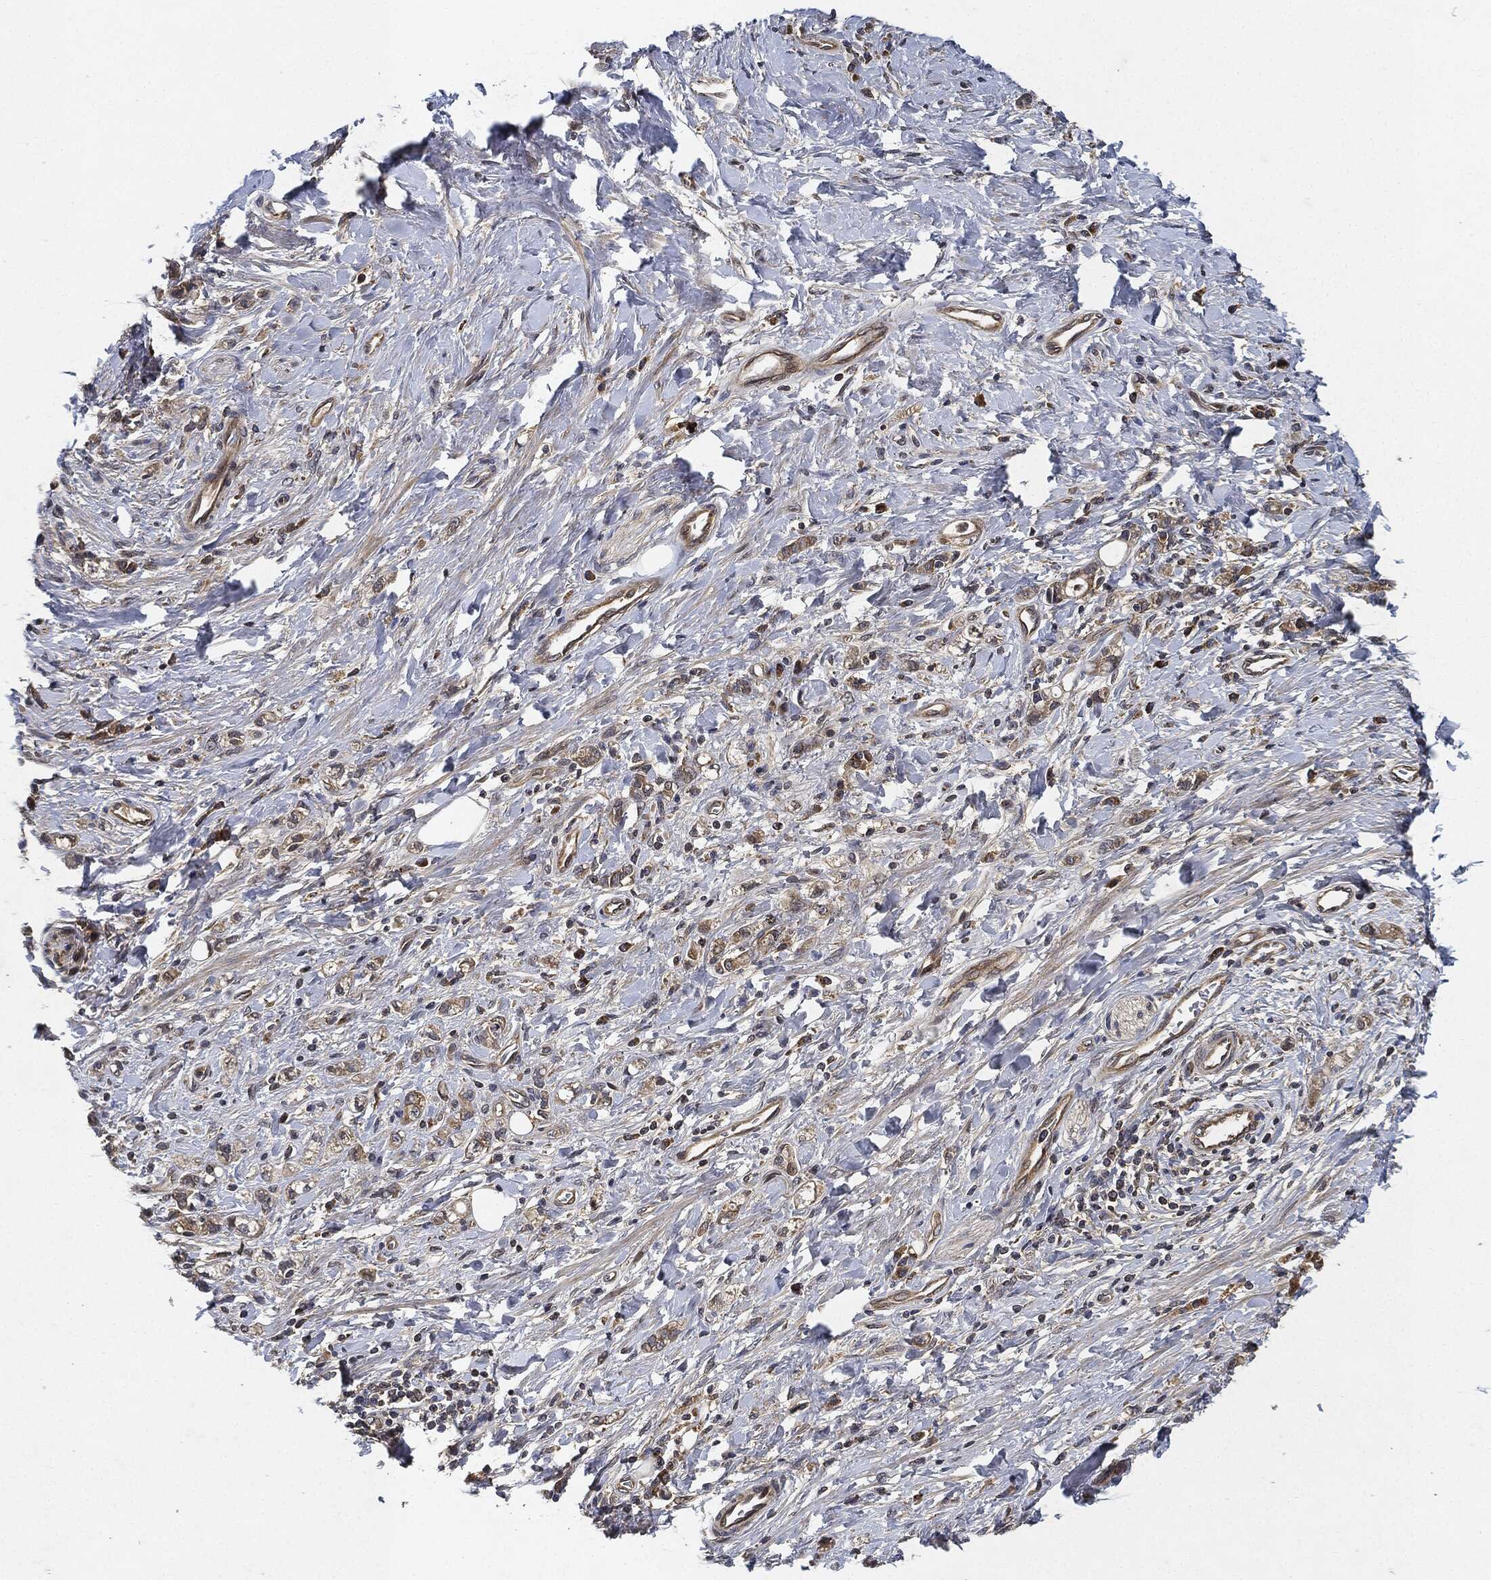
{"staining": {"intensity": "weak", "quantity": "25%-75%", "location": "cytoplasmic/membranous"}, "tissue": "stomach cancer", "cell_type": "Tumor cells", "image_type": "cancer", "snomed": [{"axis": "morphology", "description": "Adenocarcinoma, NOS"}, {"axis": "topography", "description": "Stomach"}], "caption": "This is a micrograph of IHC staining of stomach cancer, which shows weak positivity in the cytoplasmic/membranous of tumor cells.", "gene": "MLST8", "patient": {"sex": "male", "age": 77}}